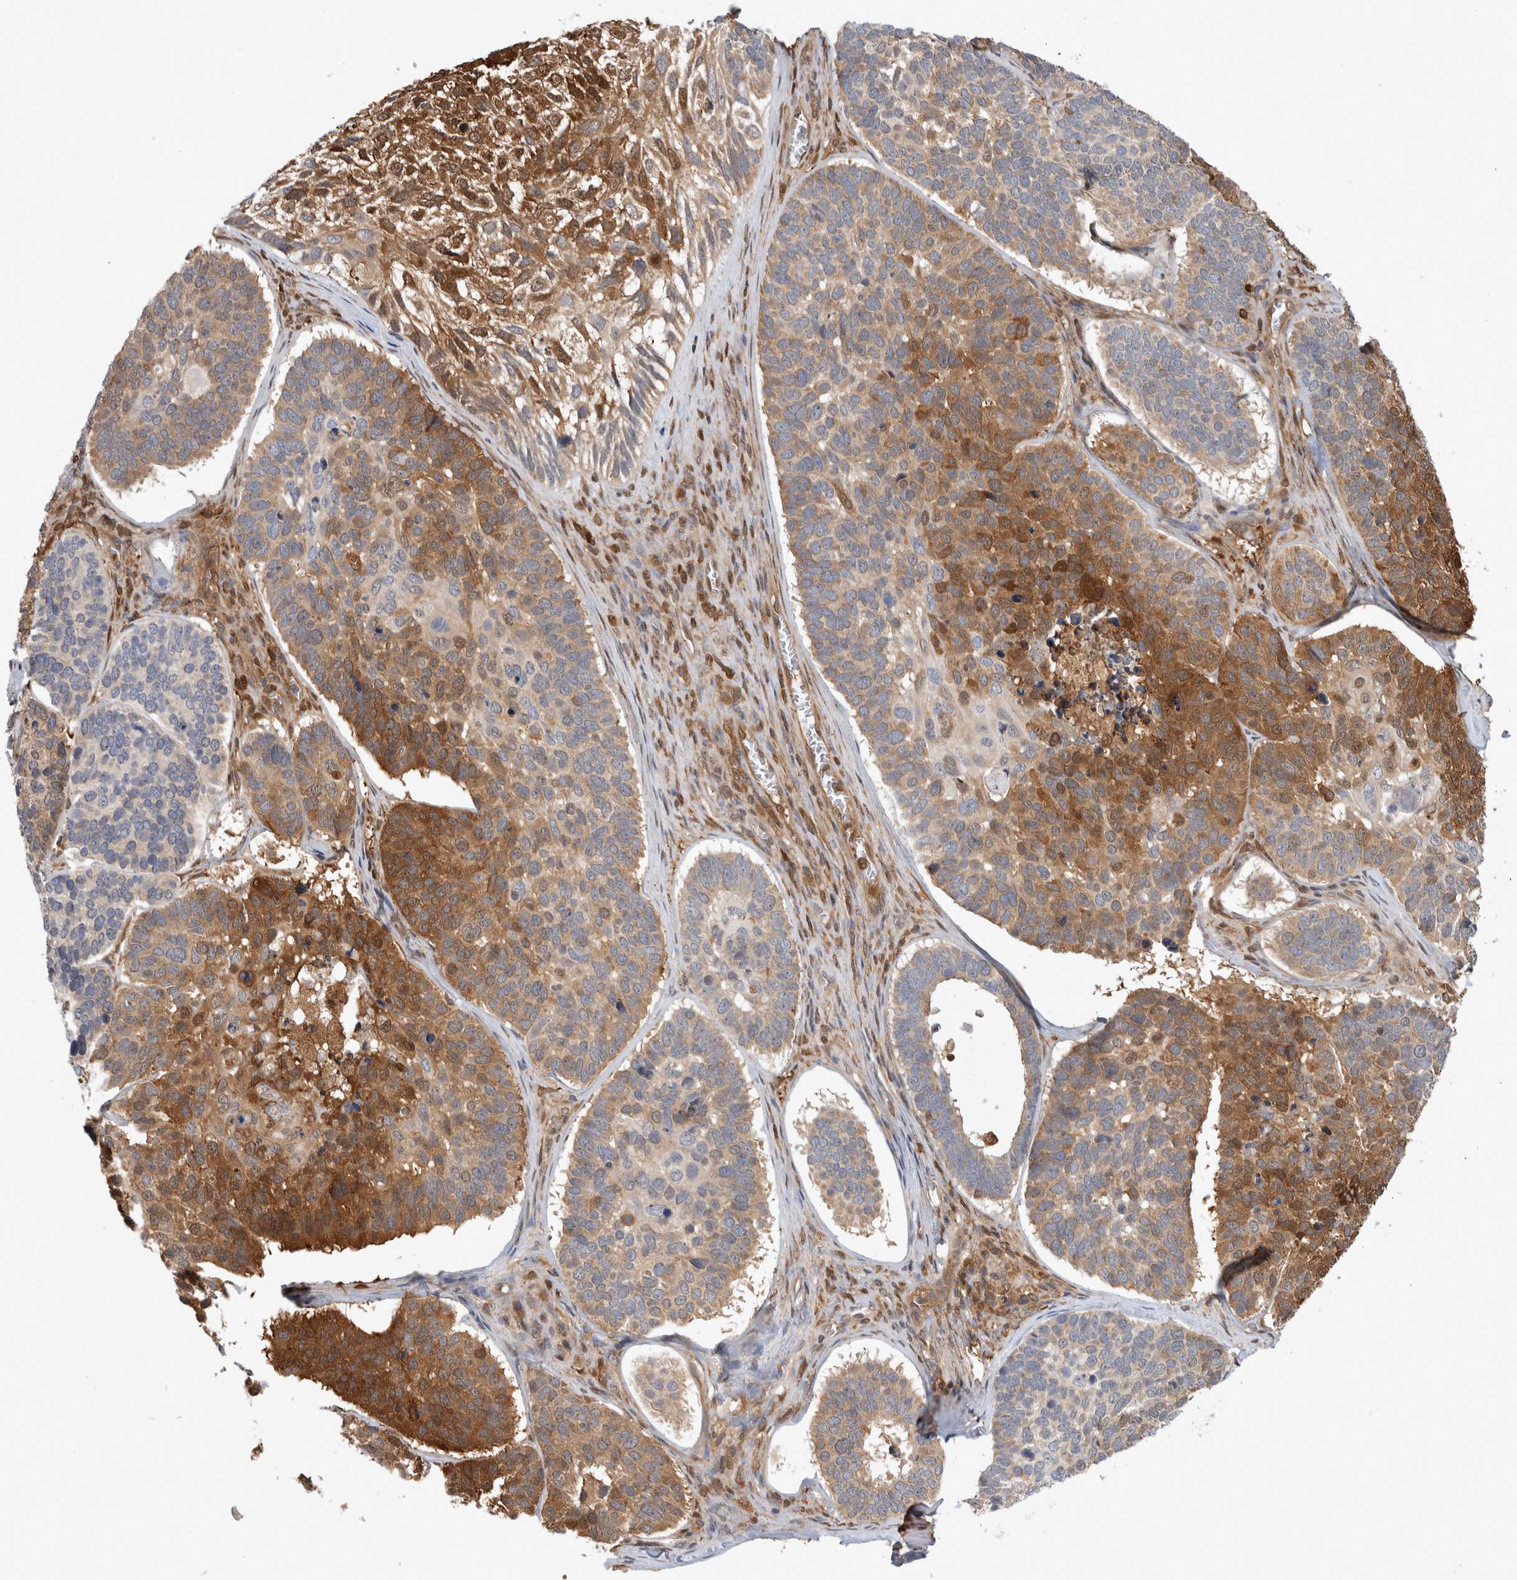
{"staining": {"intensity": "moderate", "quantity": "25%-75%", "location": "cytoplasmic/membranous"}, "tissue": "skin cancer", "cell_type": "Tumor cells", "image_type": "cancer", "snomed": [{"axis": "morphology", "description": "Basal cell carcinoma"}, {"axis": "topography", "description": "Skin"}], "caption": "This is a micrograph of IHC staining of skin cancer, which shows moderate positivity in the cytoplasmic/membranous of tumor cells.", "gene": "ASTN2", "patient": {"sex": "male", "age": 62}}